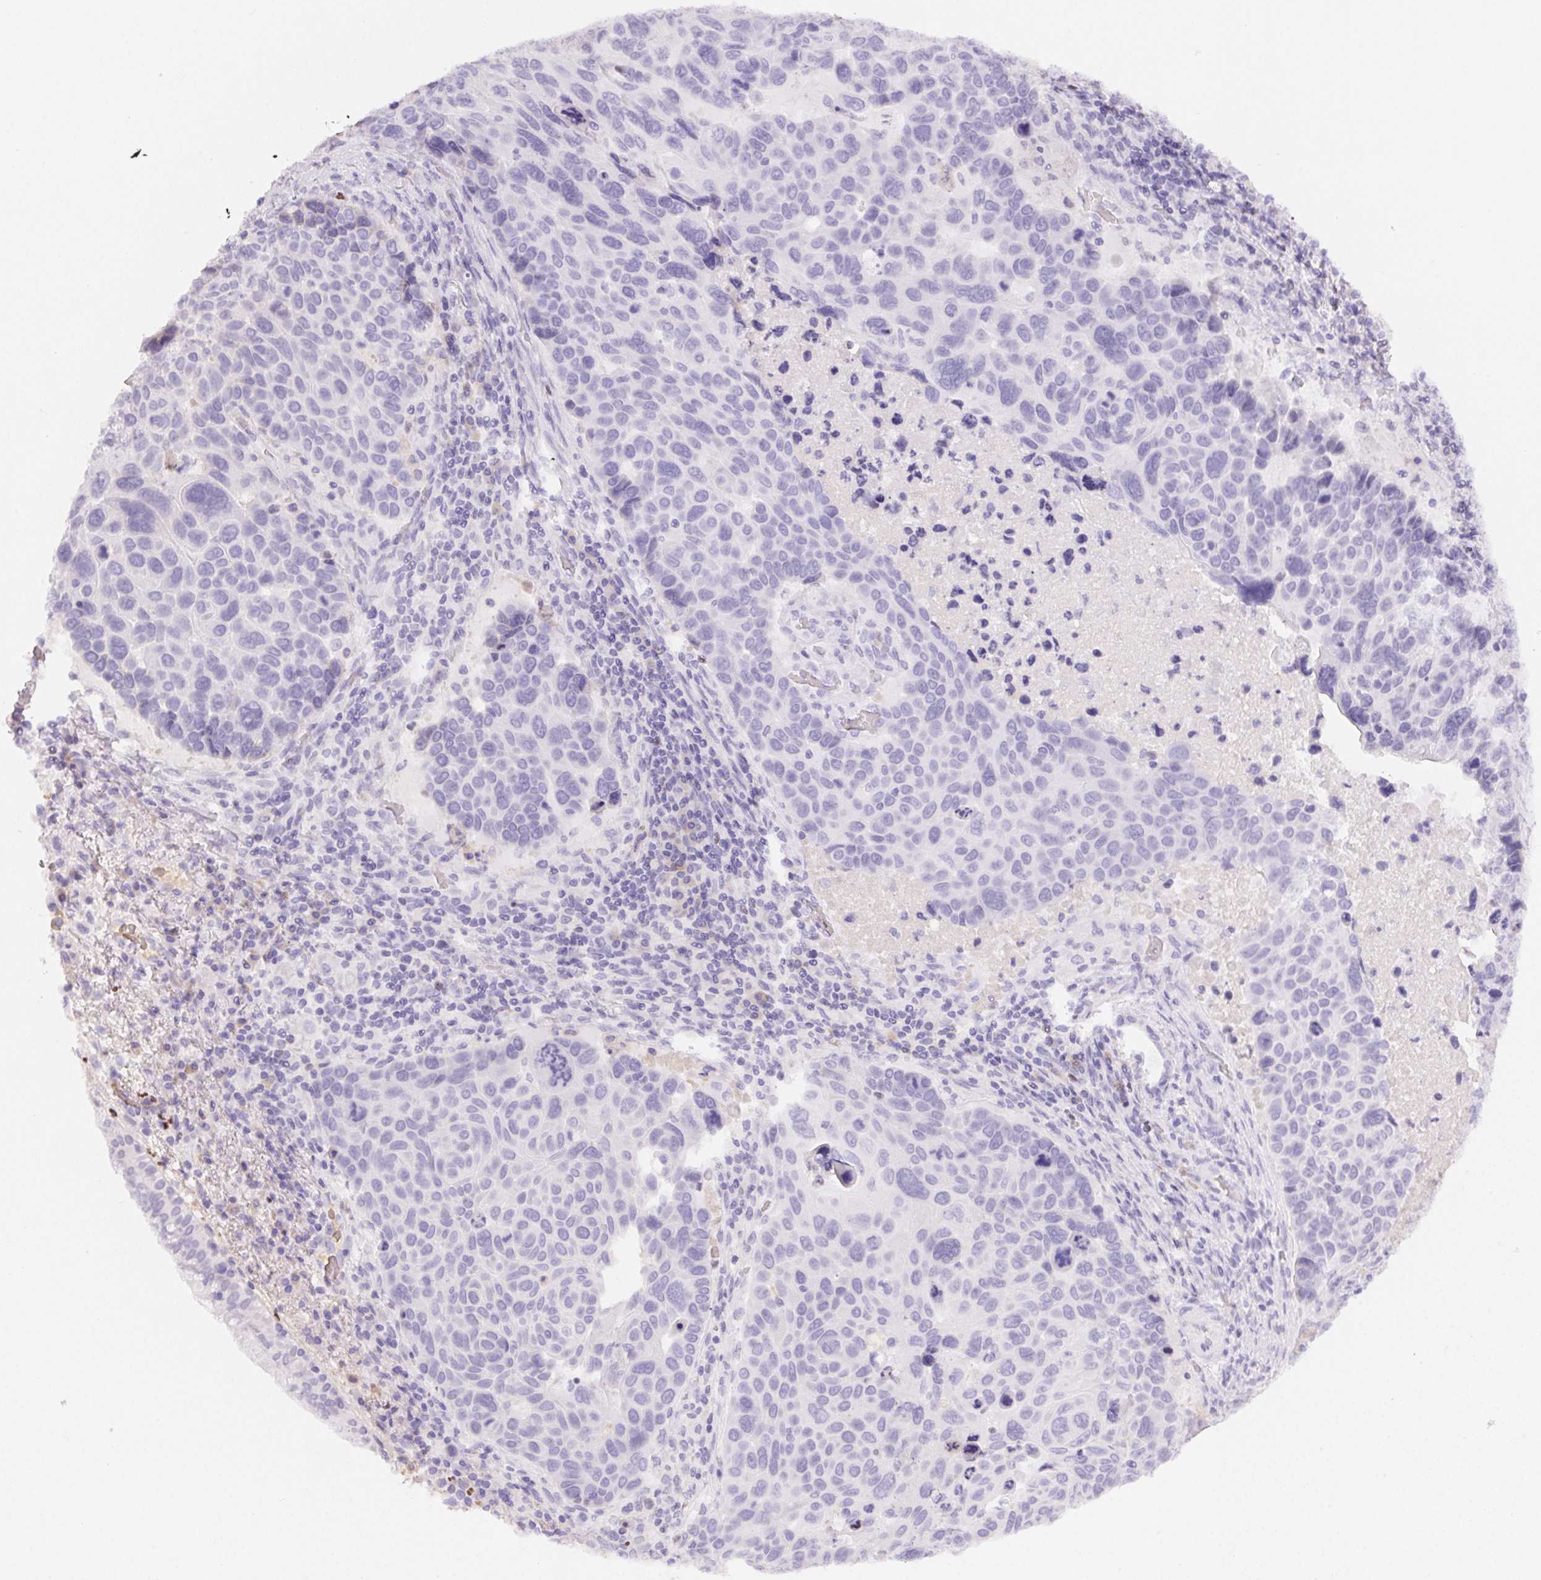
{"staining": {"intensity": "negative", "quantity": "none", "location": "none"}, "tissue": "lung cancer", "cell_type": "Tumor cells", "image_type": "cancer", "snomed": [{"axis": "morphology", "description": "Squamous cell carcinoma, NOS"}, {"axis": "topography", "description": "Lung"}], "caption": "Immunohistochemical staining of human lung cancer (squamous cell carcinoma) reveals no significant expression in tumor cells.", "gene": "PADI4", "patient": {"sex": "male", "age": 68}}